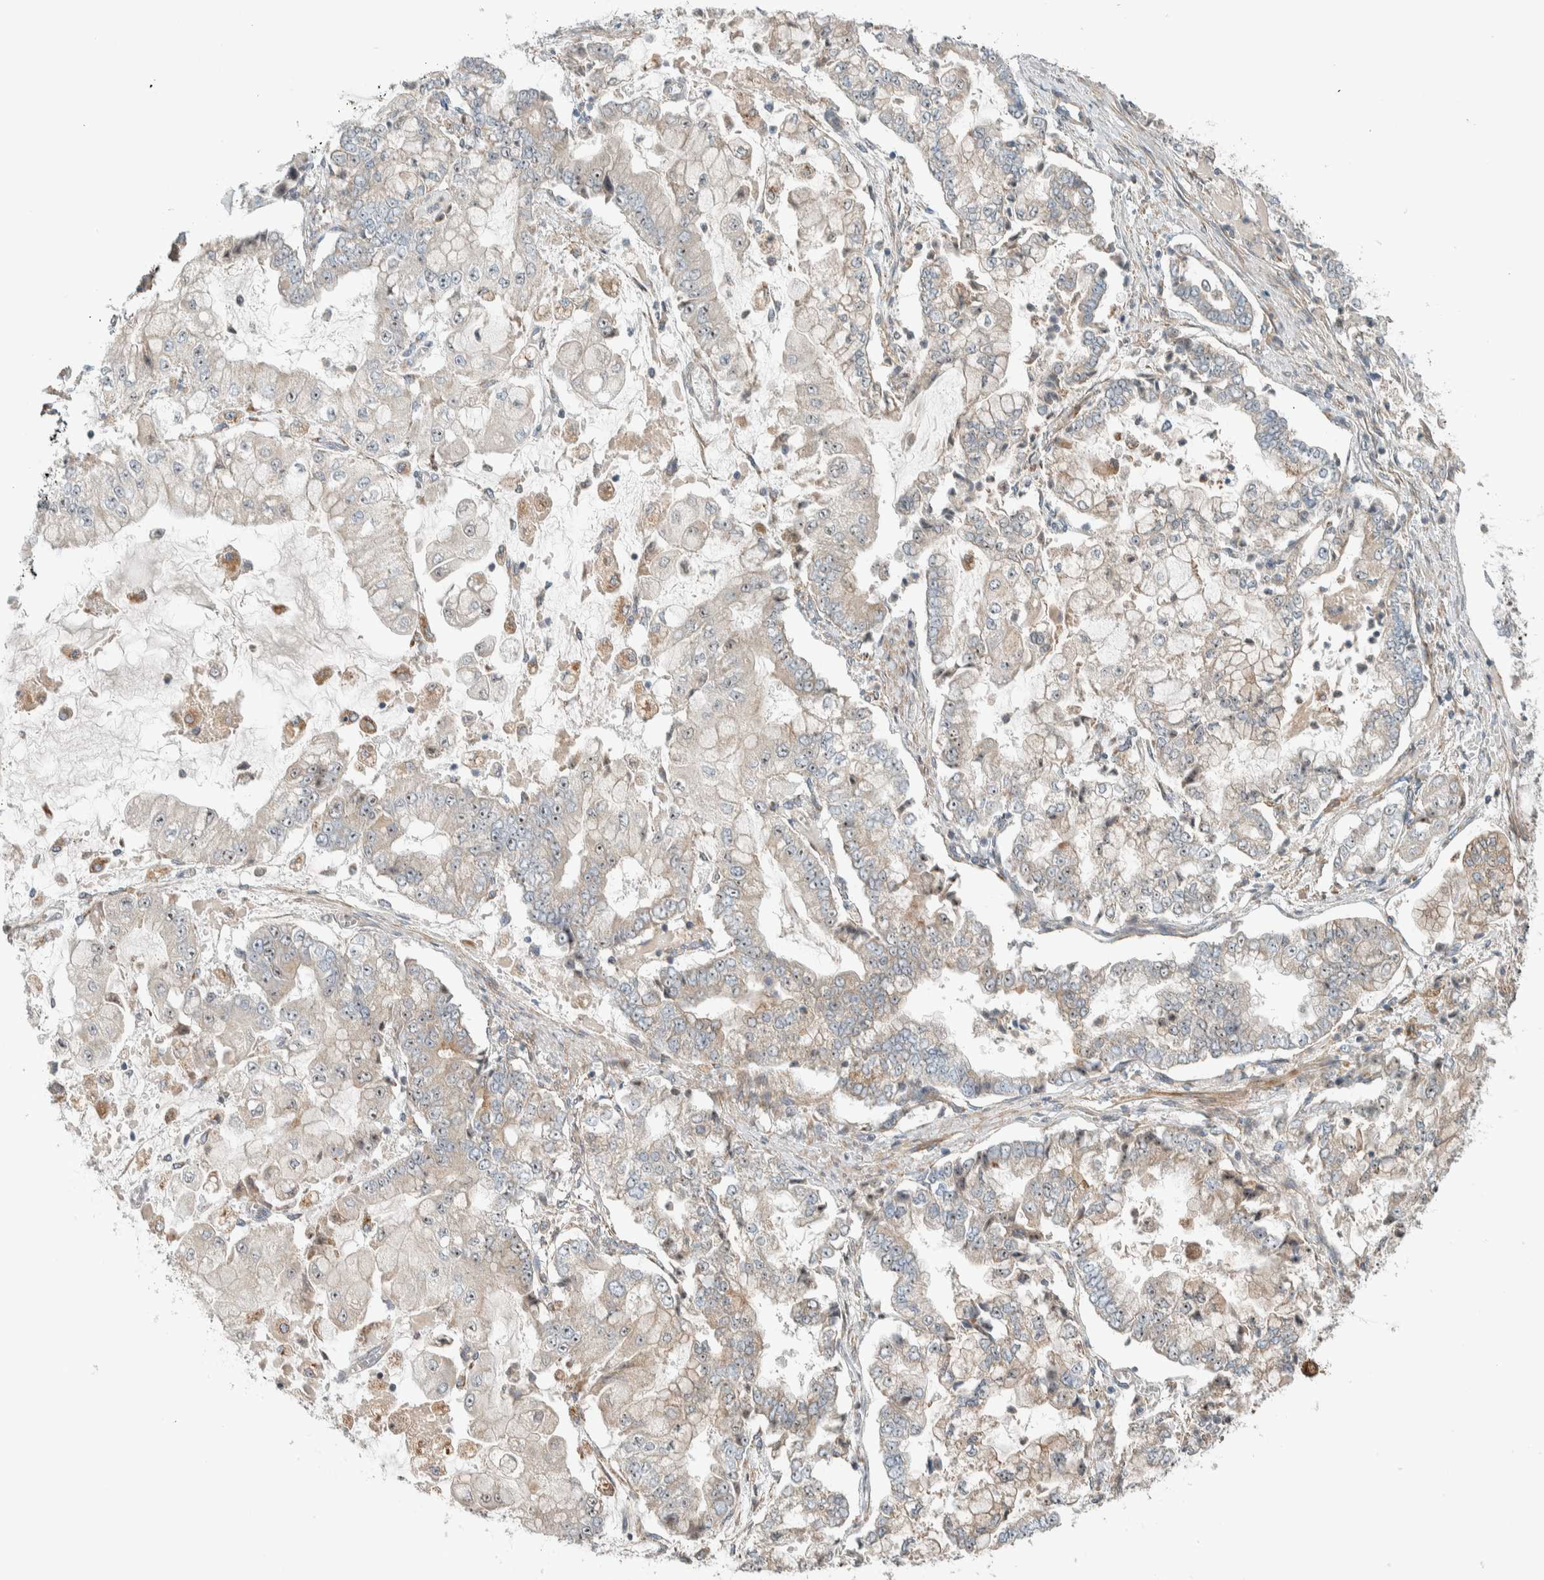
{"staining": {"intensity": "weak", "quantity": "25%-75%", "location": "cytoplasmic/membranous,nuclear"}, "tissue": "stomach cancer", "cell_type": "Tumor cells", "image_type": "cancer", "snomed": [{"axis": "morphology", "description": "Adenocarcinoma, NOS"}, {"axis": "topography", "description": "Stomach"}], "caption": "Stomach adenocarcinoma tissue displays weak cytoplasmic/membranous and nuclear positivity in about 25%-75% of tumor cells, visualized by immunohistochemistry.", "gene": "SLFN12L", "patient": {"sex": "male", "age": 76}}